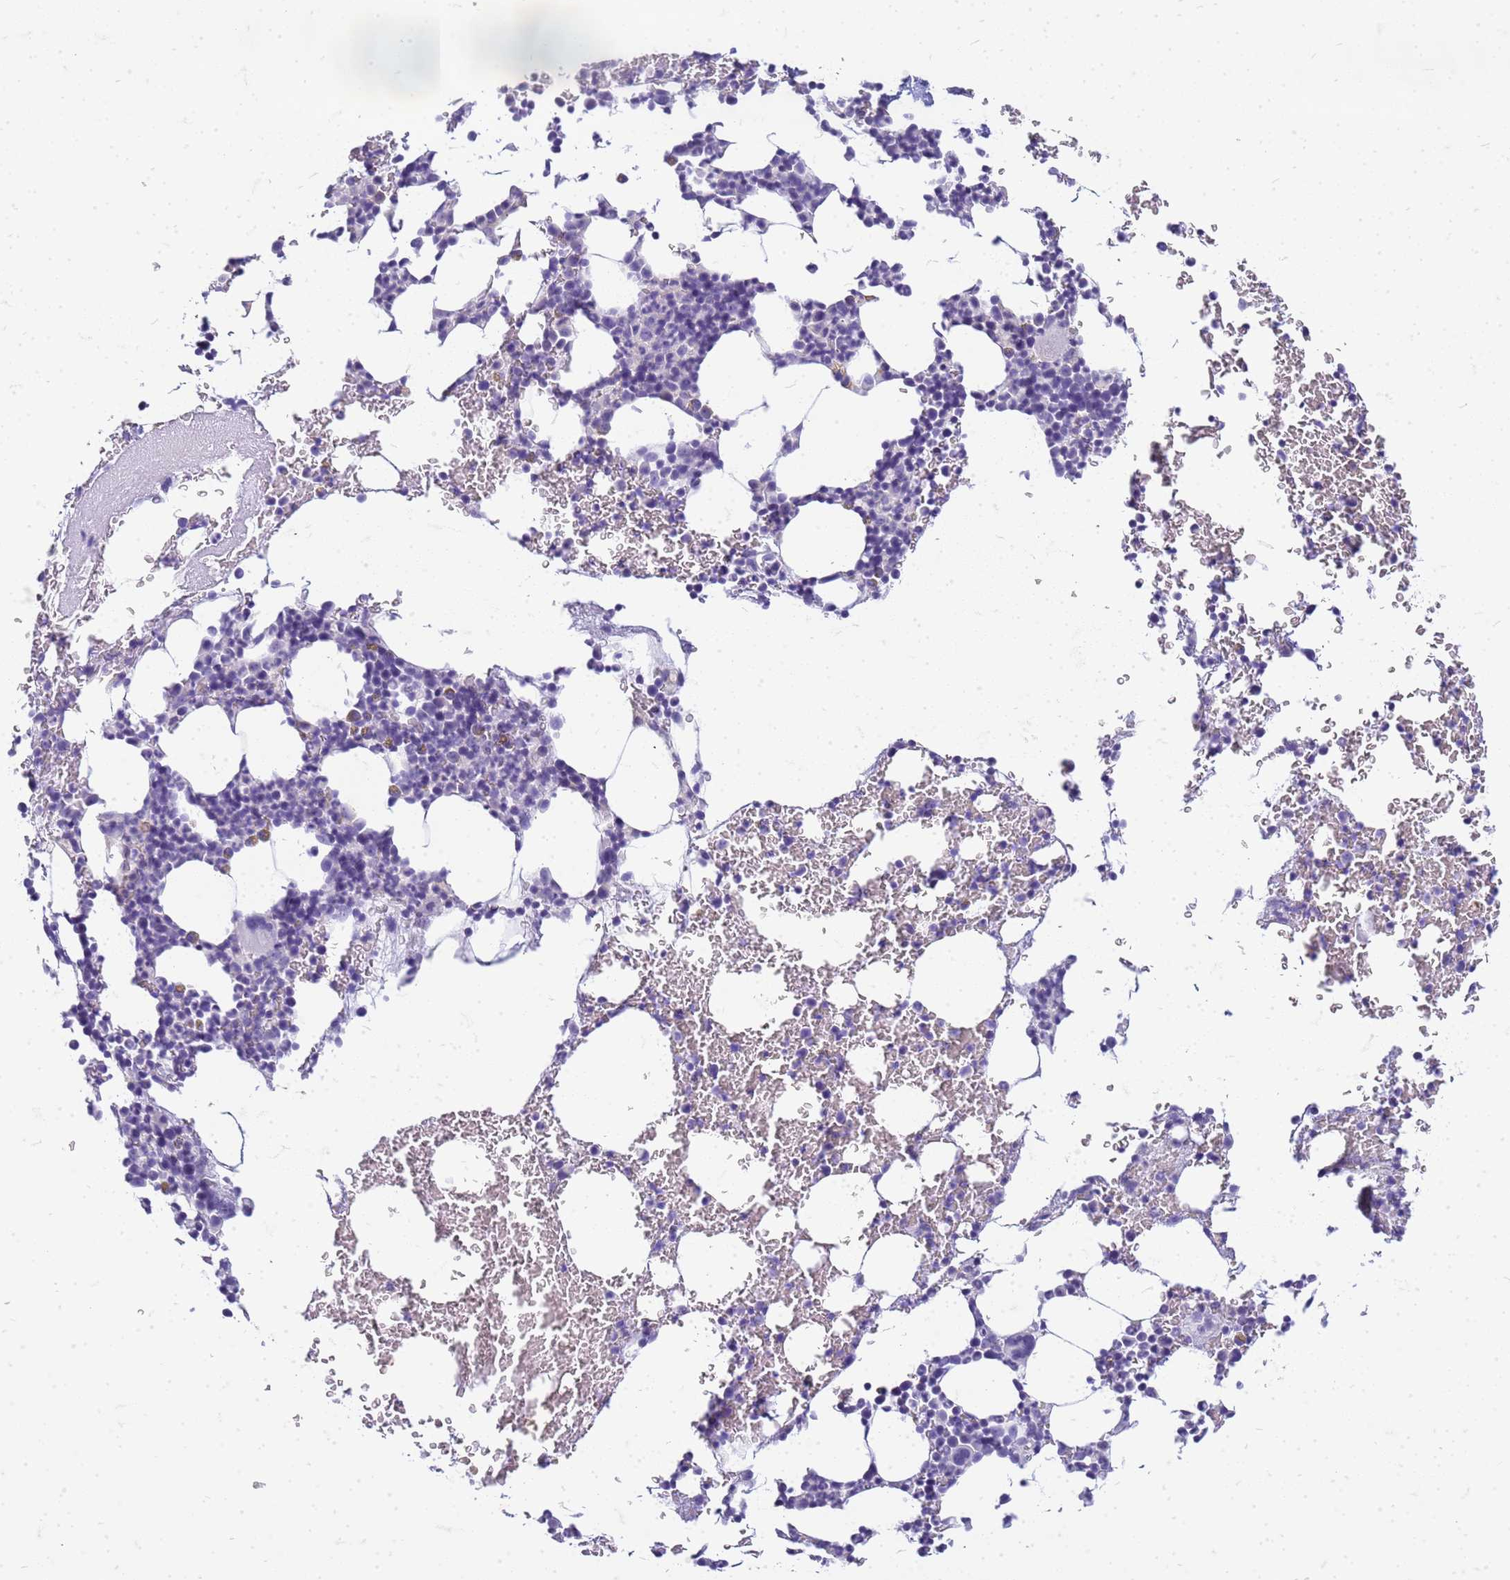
{"staining": {"intensity": "negative", "quantity": "none", "location": "none"}, "tissue": "bone marrow", "cell_type": "Hematopoietic cells", "image_type": "normal", "snomed": [{"axis": "morphology", "description": "Normal tissue, NOS"}, {"axis": "morphology", "description": "Inflammation, NOS"}, {"axis": "topography", "description": "Bone marrow"}], "caption": "High magnification brightfield microscopy of benign bone marrow stained with DAB (3,3'-diaminobenzidine) (brown) and counterstained with hematoxylin (blue): hematopoietic cells show no significant staining.", "gene": "CFAP100", "patient": {"sex": "male", "age": 41}}